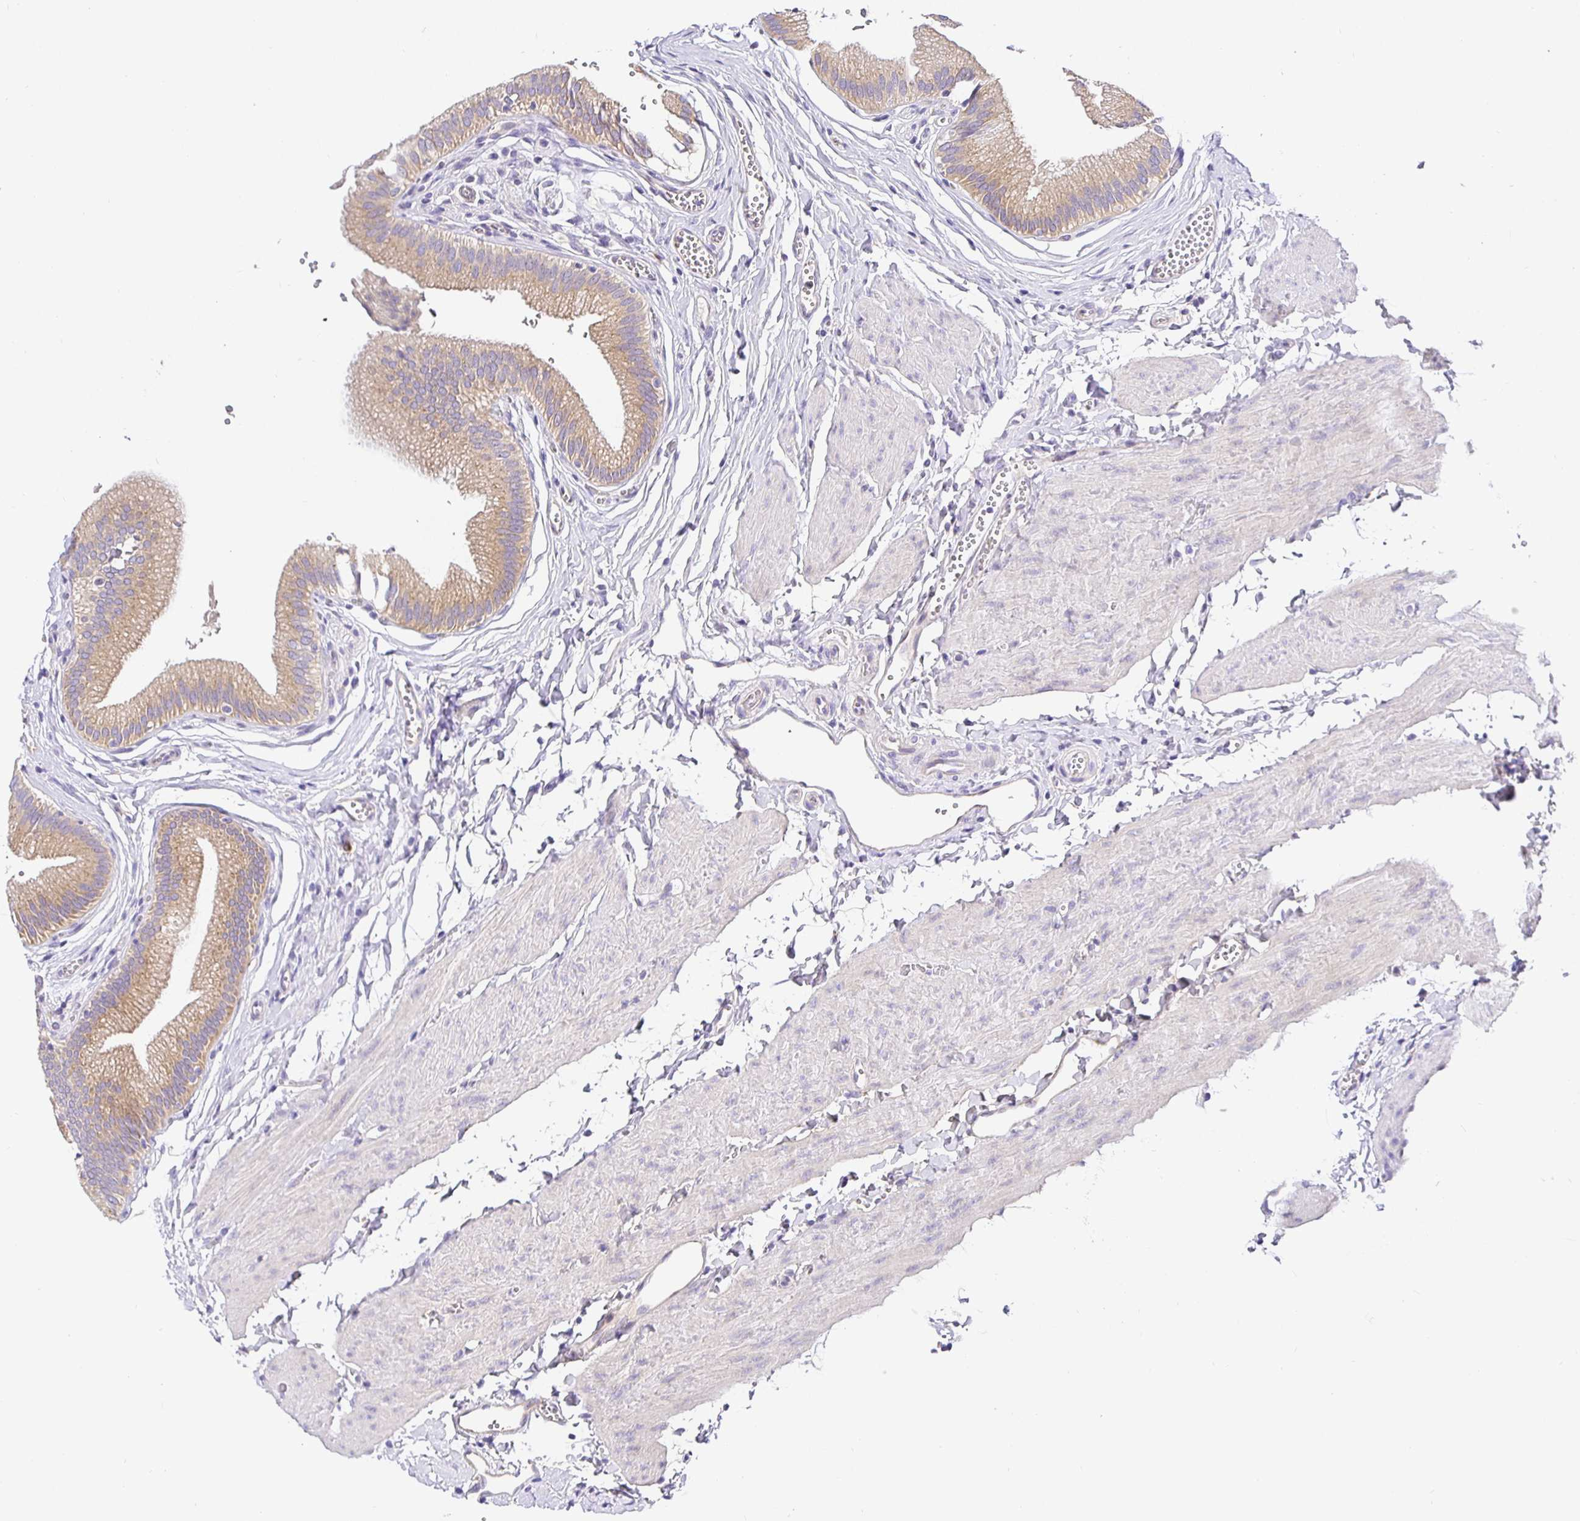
{"staining": {"intensity": "moderate", "quantity": ">75%", "location": "cytoplasmic/membranous"}, "tissue": "gallbladder", "cell_type": "Glandular cells", "image_type": "normal", "snomed": [{"axis": "morphology", "description": "Normal tissue, NOS"}, {"axis": "topography", "description": "Gallbladder"}, {"axis": "topography", "description": "Peripheral nerve tissue"}], "caption": "Protein expression analysis of benign gallbladder shows moderate cytoplasmic/membranous staining in about >75% of glandular cells.", "gene": "OPALIN", "patient": {"sex": "male", "age": 17}}